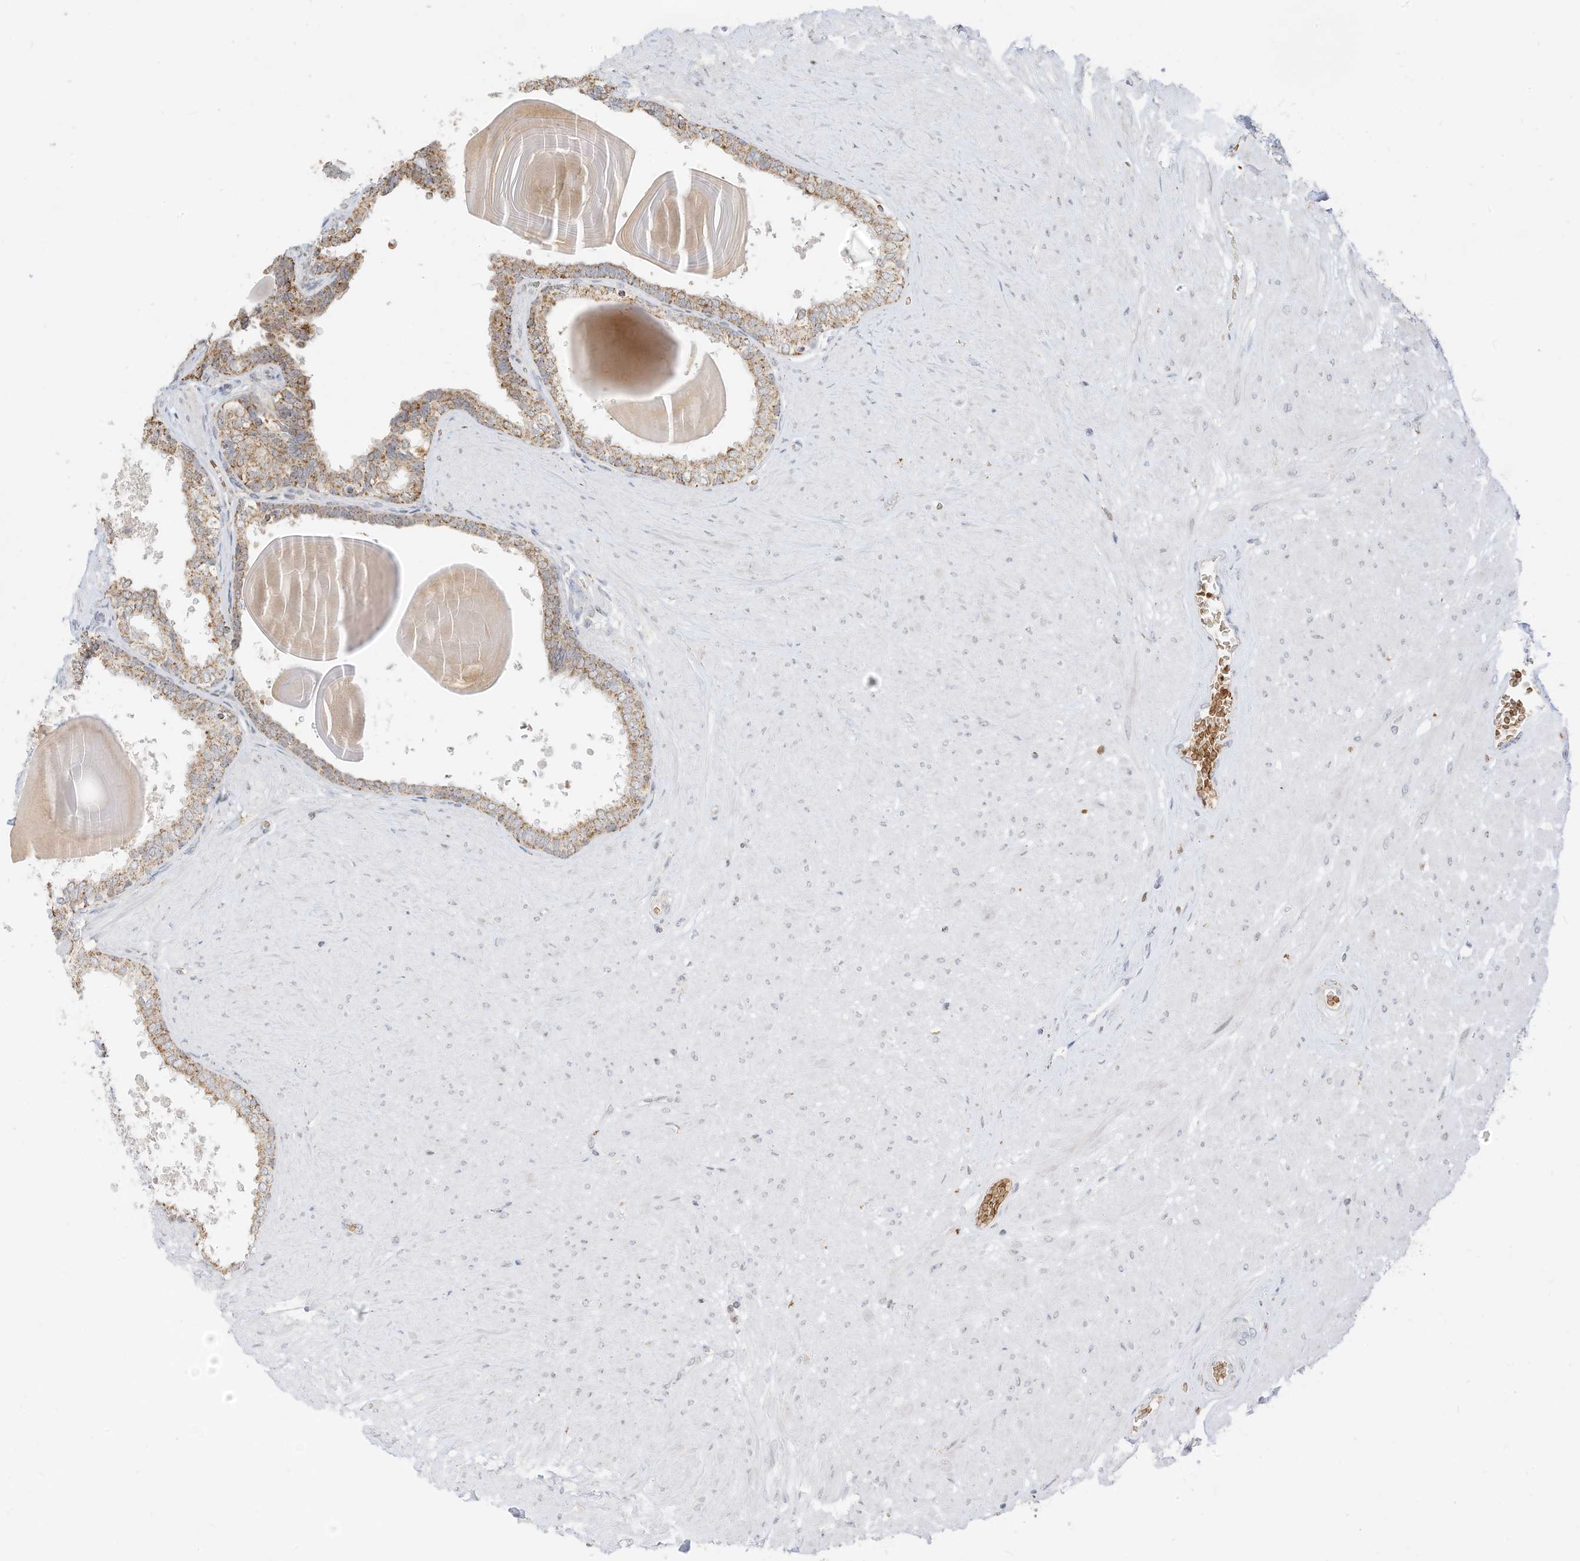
{"staining": {"intensity": "strong", "quantity": ">75%", "location": "cytoplasmic/membranous"}, "tissue": "prostate", "cell_type": "Glandular cells", "image_type": "normal", "snomed": [{"axis": "morphology", "description": "Normal tissue, NOS"}, {"axis": "topography", "description": "Prostate"}], "caption": "IHC of normal prostate exhibits high levels of strong cytoplasmic/membranous staining in about >75% of glandular cells.", "gene": "MTUS2", "patient": {"sex": "male", "age": 48}}